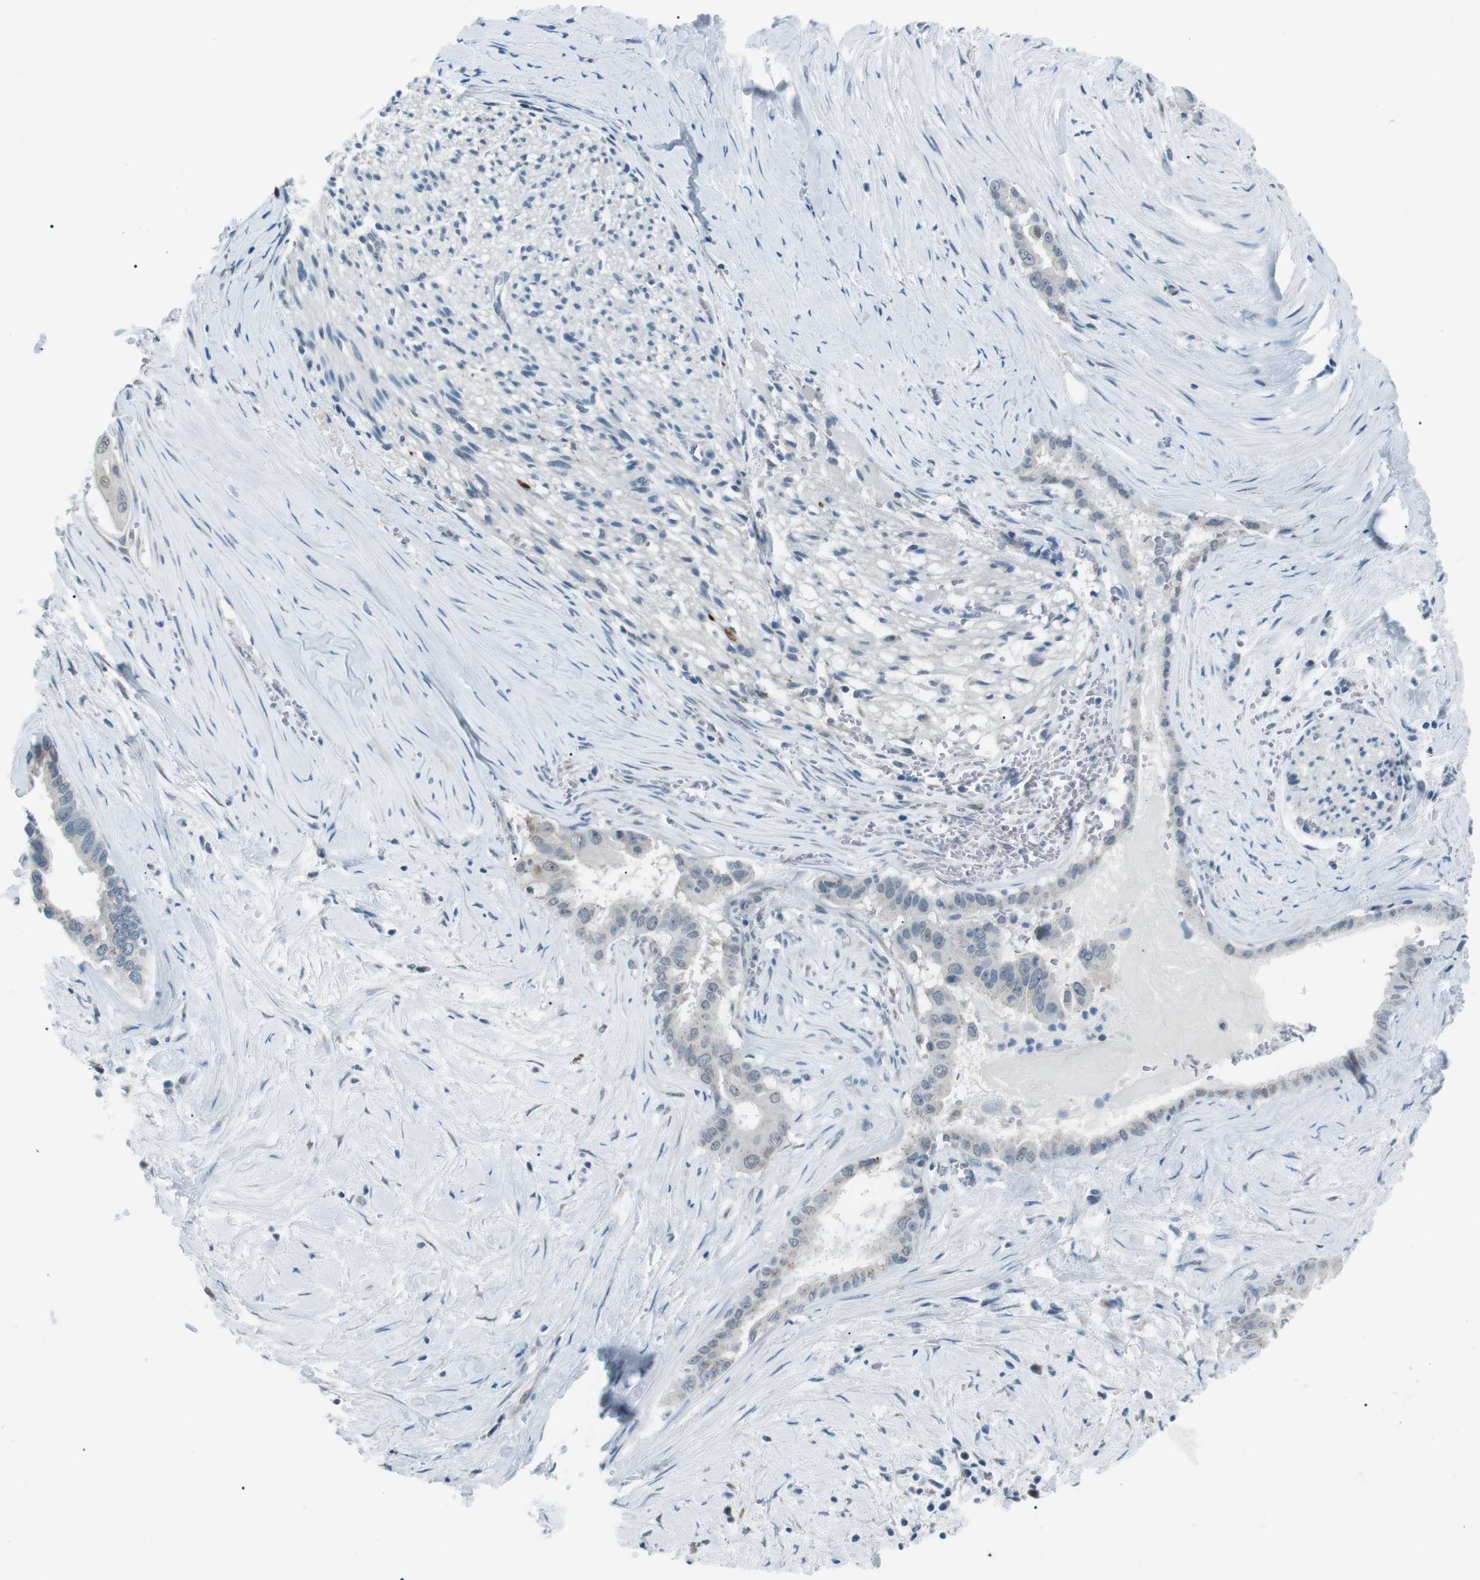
{"staining": {"intensity": "negative", "quantity": "none", "location": "none"}, "tissue": "pancreatic cancer", "cell_type": "Tumor cells", "image_type": "cancer", "snomed": [{"axis": "morphology", "description": "Adenocarcinoma, NOS"}, {"axis": "topography", "description": "Pancreas"}], "caption": "The photomicrograph exhibits no significant positivity in tumor cells of adenocarcinoma (pancreatic).", "gene": "SERPINB2", "patient": {"sex": "male", "age": 55}}